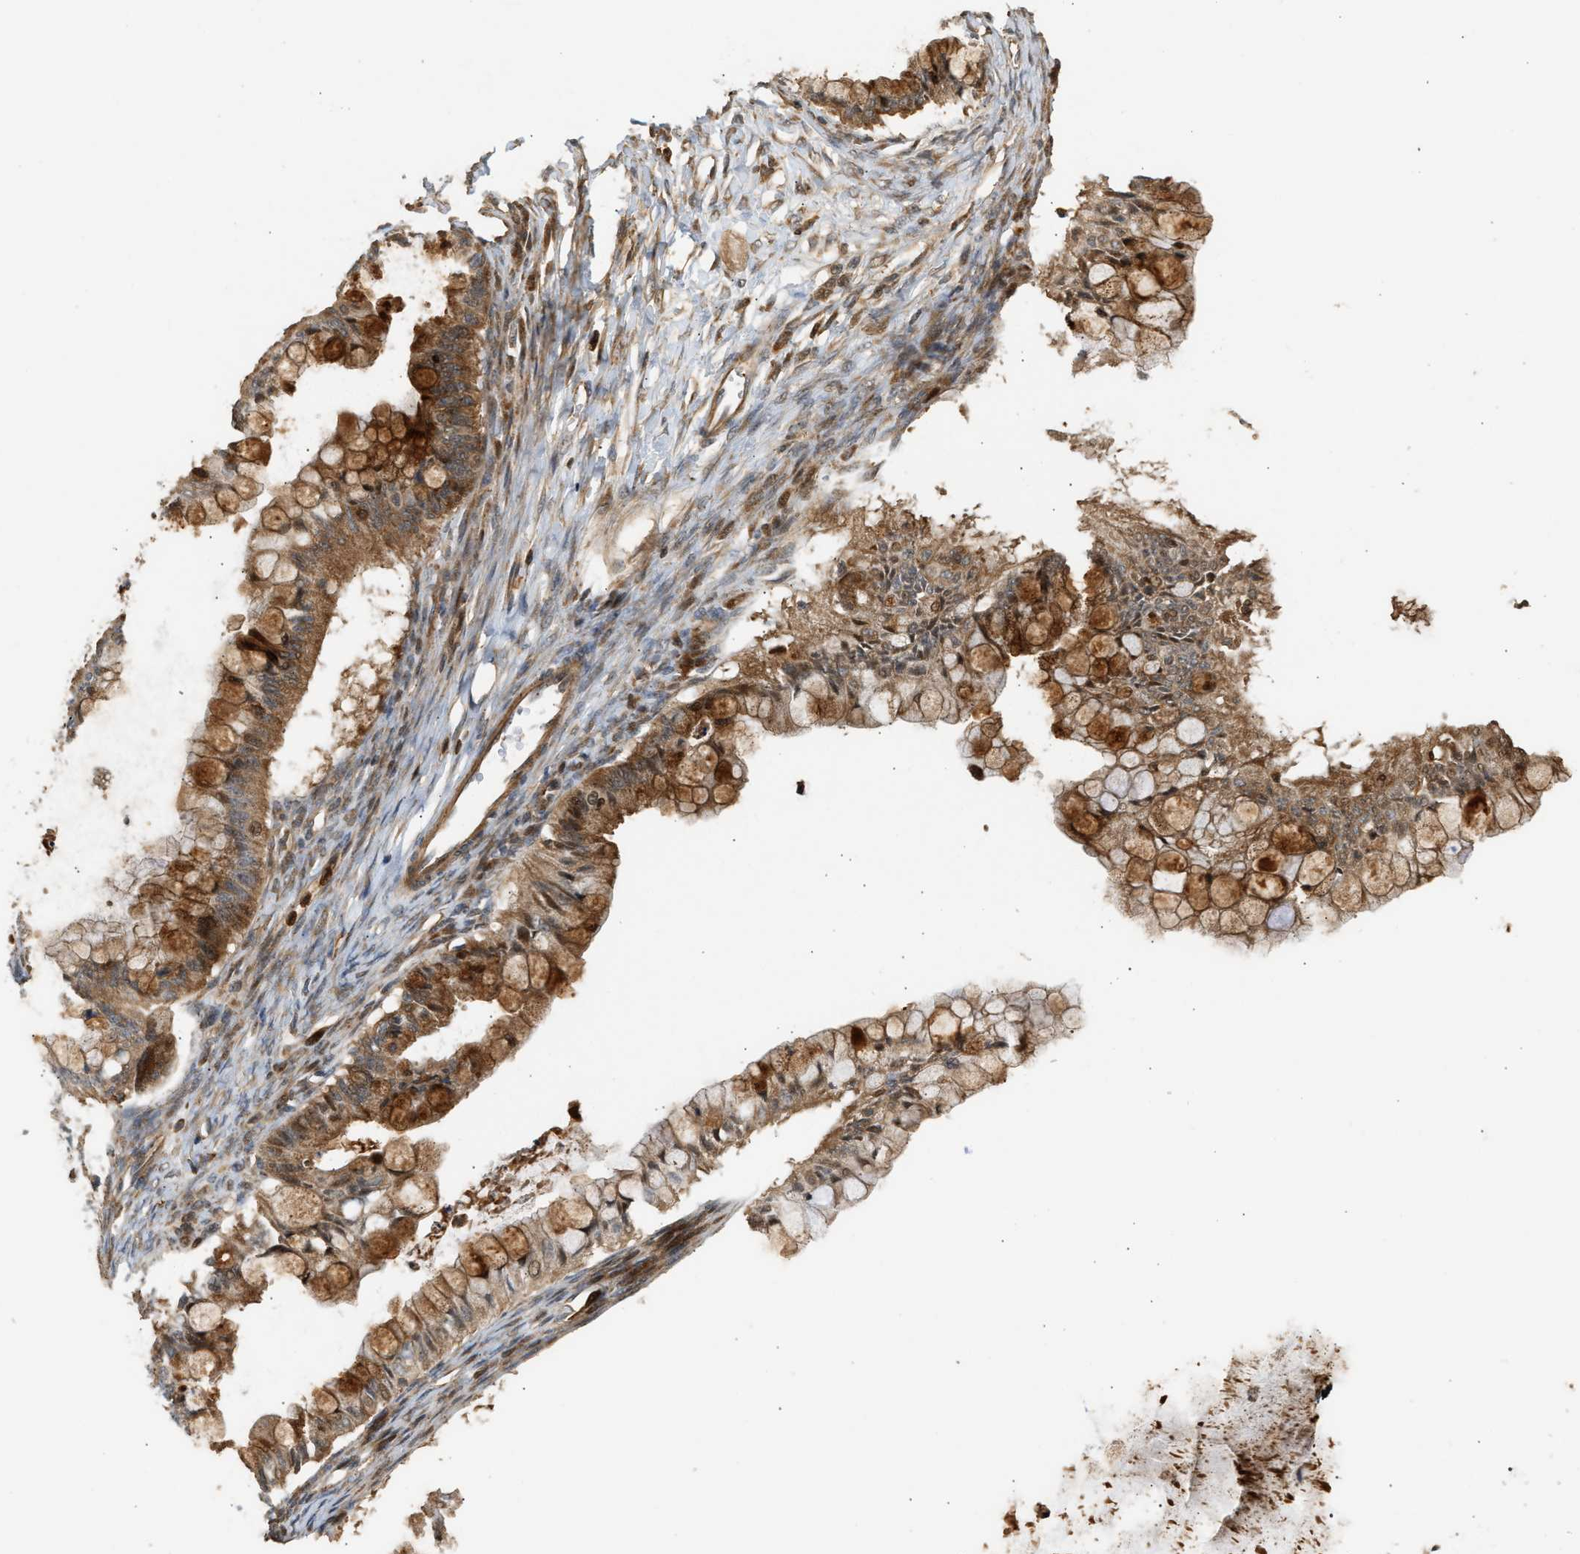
{"staining": {"intensity": "moderate", "quantity": ">75%", "location": "cytoplasmic/membranous"}, "tissue": "ovarian cancer", "cell_type": "Tumor cells", "image_type": "cancer", "snomed": [{"axis": "morphology", "description": "Cystadenocarcinoma, mucinous, NOS"}, {"axis": "topography", "description": "Ovary"}], "caption": "High-power microscopy captured an IHC micrograph of ovarian cancer, revealing moderate cytoplasmic/membranous expression in approximately >75% of tumor cells.", "gene": "GOPC", "patient": {"sex": "female", "age": 57}}